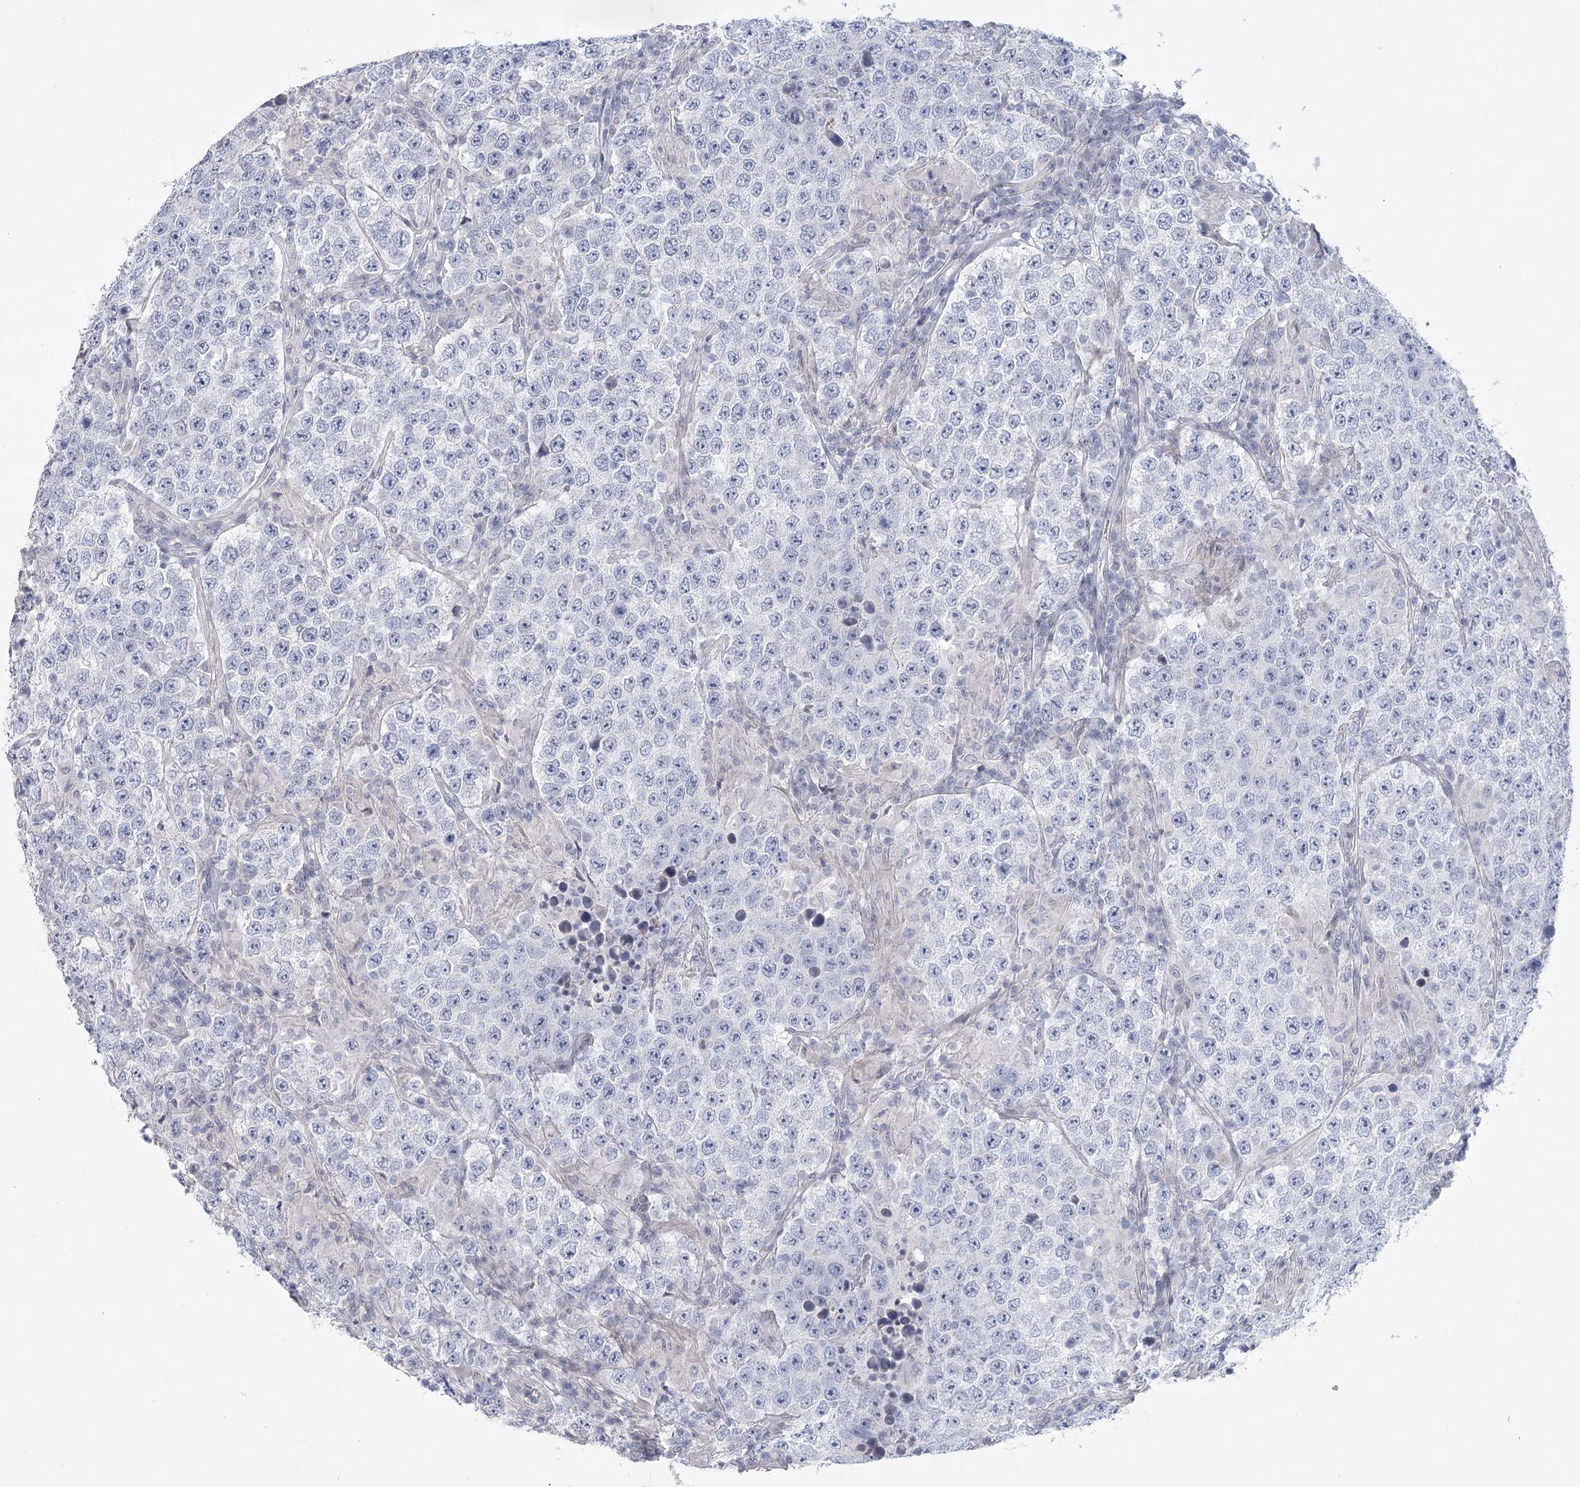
{"staining": {"intensity": "negative", "quantity": "none", "location": "none"}, "tissue": "testis cancer", "cell_type": "Tumor cells", "image_type": "cancer", "snomed": [{"axis": "morphology", "description": "Normal tissue, NOS"}, {"axis": "morphology", "description": "Urothelial carcinoma, High grade"}, {"axis": "morphology", "description": "Seminoma, NOS"}, {"axis": "morphology", "description": "Carcinoma, Embryonal, NOS"}, {"axis": "topography", "description": "Urinary bladder"}, {"axis": "topography", "description": "Testis"}], "caption": "Tumor cells are negative for protein expression in human testis cancer (seminoma).", "gene": "FAM76B", "patient": {"sex": "male", "age": 41}}